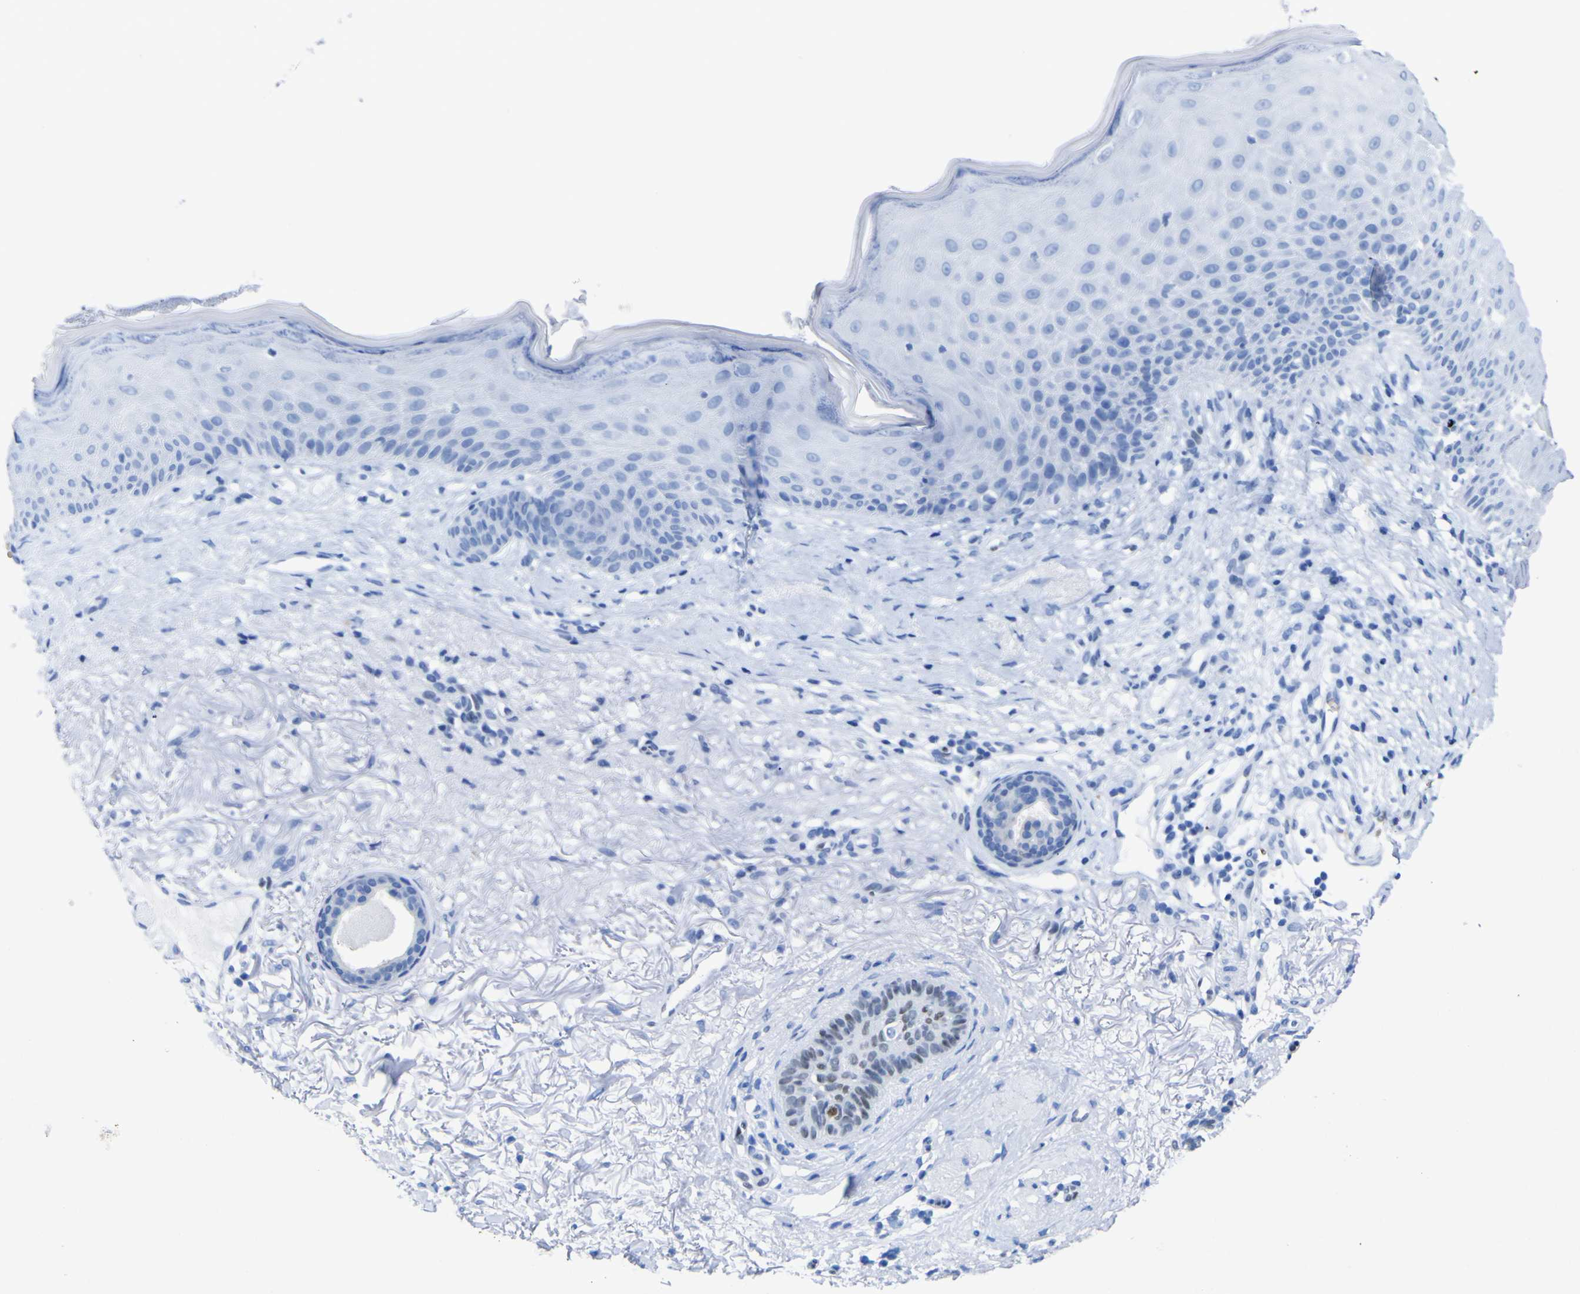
{"staining": {"intensity": "negative", "quantity": "none", "location": "none"}, "tissue": "skin cancer", "cell_type": "Tumor cells", "image_type": "cancer", "snomed": [{"axis": "morphology", "description": "Basal cell carcinoma"}, {"axis": "topography", "description": "Skin"}], "caption": "Immunohistochemistry (IHC) of human skin basal cell carcinoma displays no positivity in tumor cells.", "gene": "DACH1", "patient": {"sex": "female", "age": 70}}